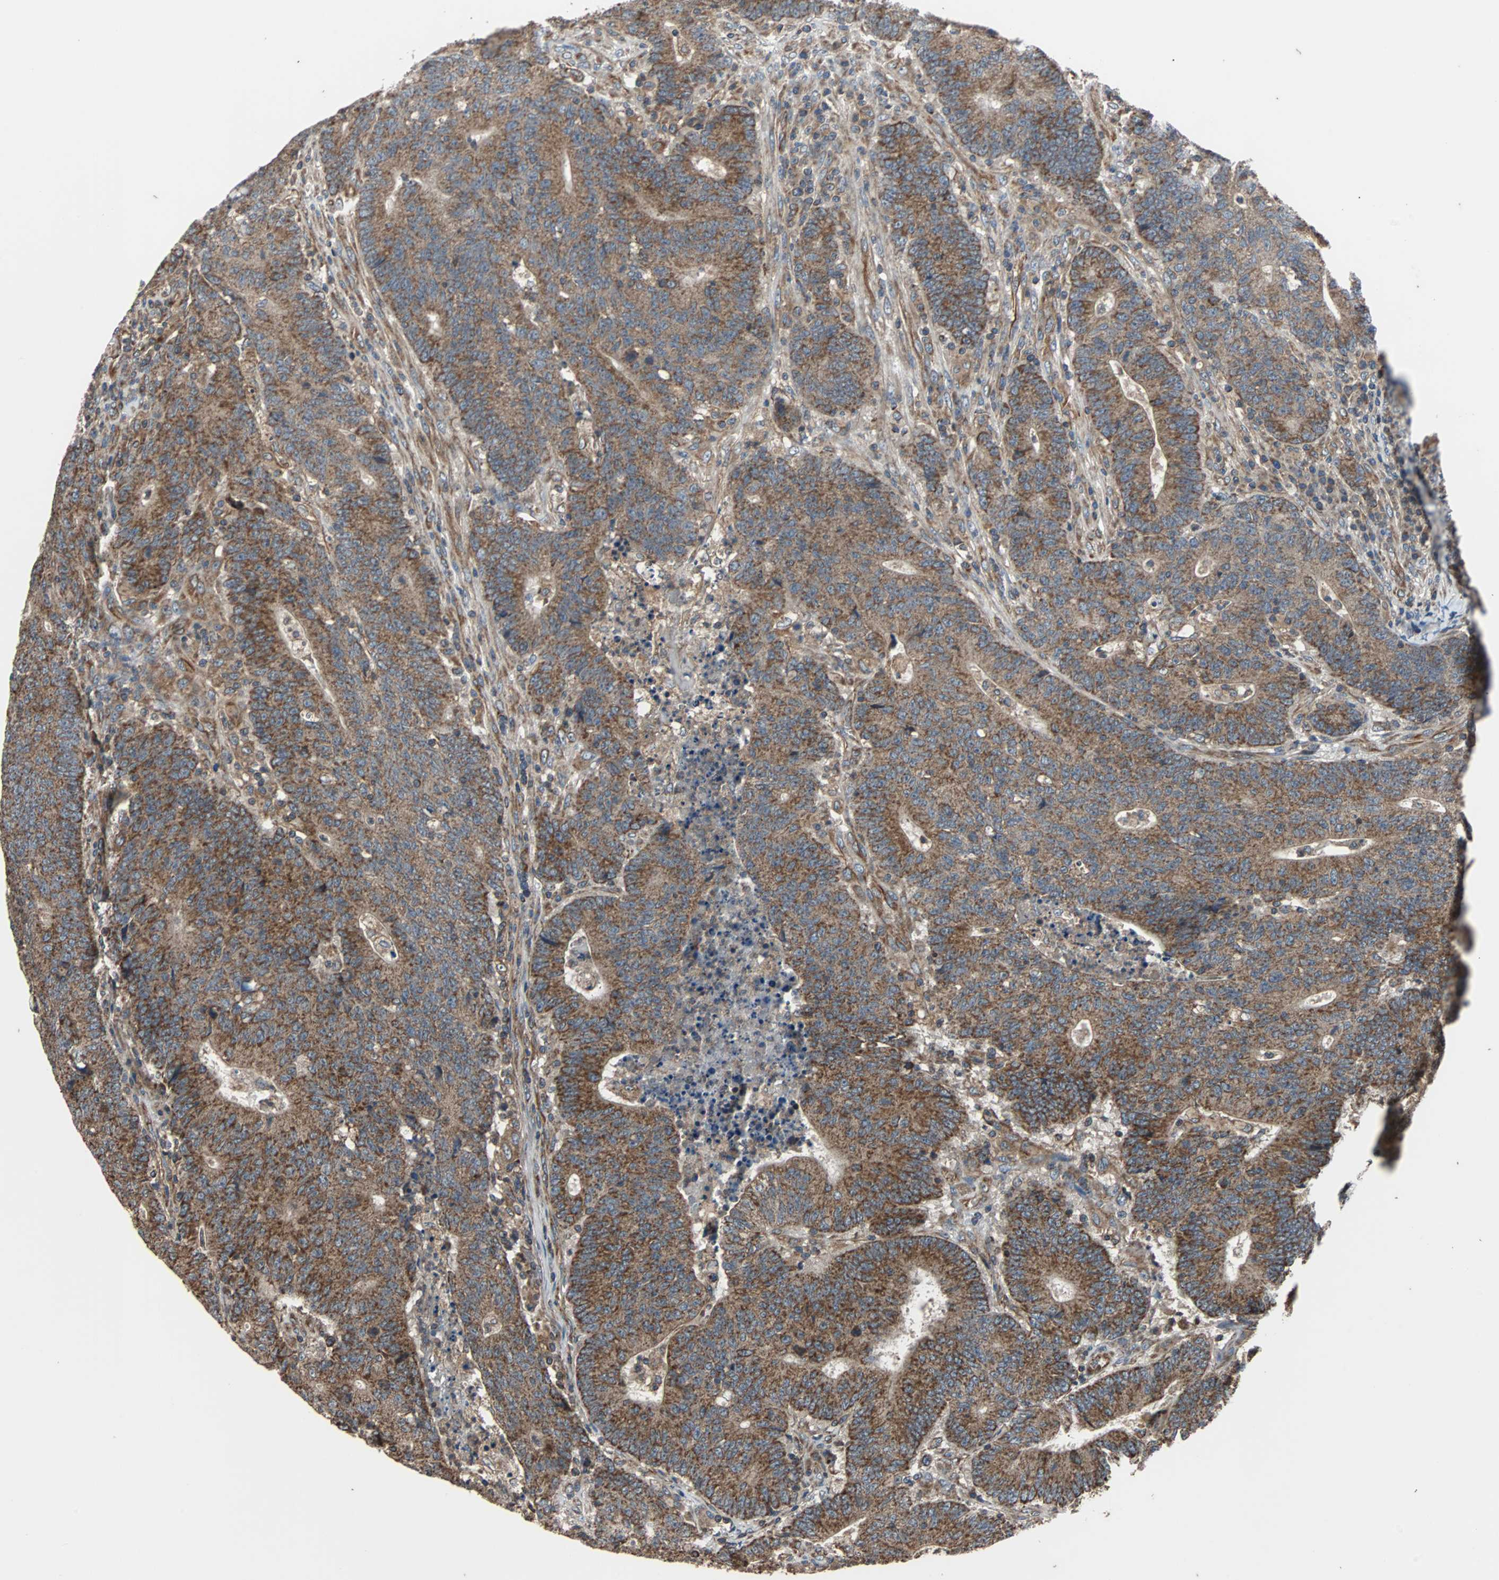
{"staining": {"intensity": "moderate", "quantity": ">75%", "location": "cytoplasmic/membranous"}, "tissue": "colorectal cancer", "cell_type": "Tumor cells", "image_type": "cancer", "snomed": [{"axis": "morphology", "description": "Normal tissue, NOS"}, {"axis": "morphology", "description": "Adenocarcinoma, NOS"}, {"axis": "topography", "description": "Colon"}], "caption": "Immunohistochemistry histopathology image of neoplastic tissue: human colorectal adenocarcinoma stained using immunohistochemistry demonstrates medium levels of moderate protein expression localized specifically in the cytoplasmic/membranous of tumor cells, appearing as a cytoplasmic/membranous brown color.", "gene": "ACTR3", "patient": {"sex": "female", "age": 75}}